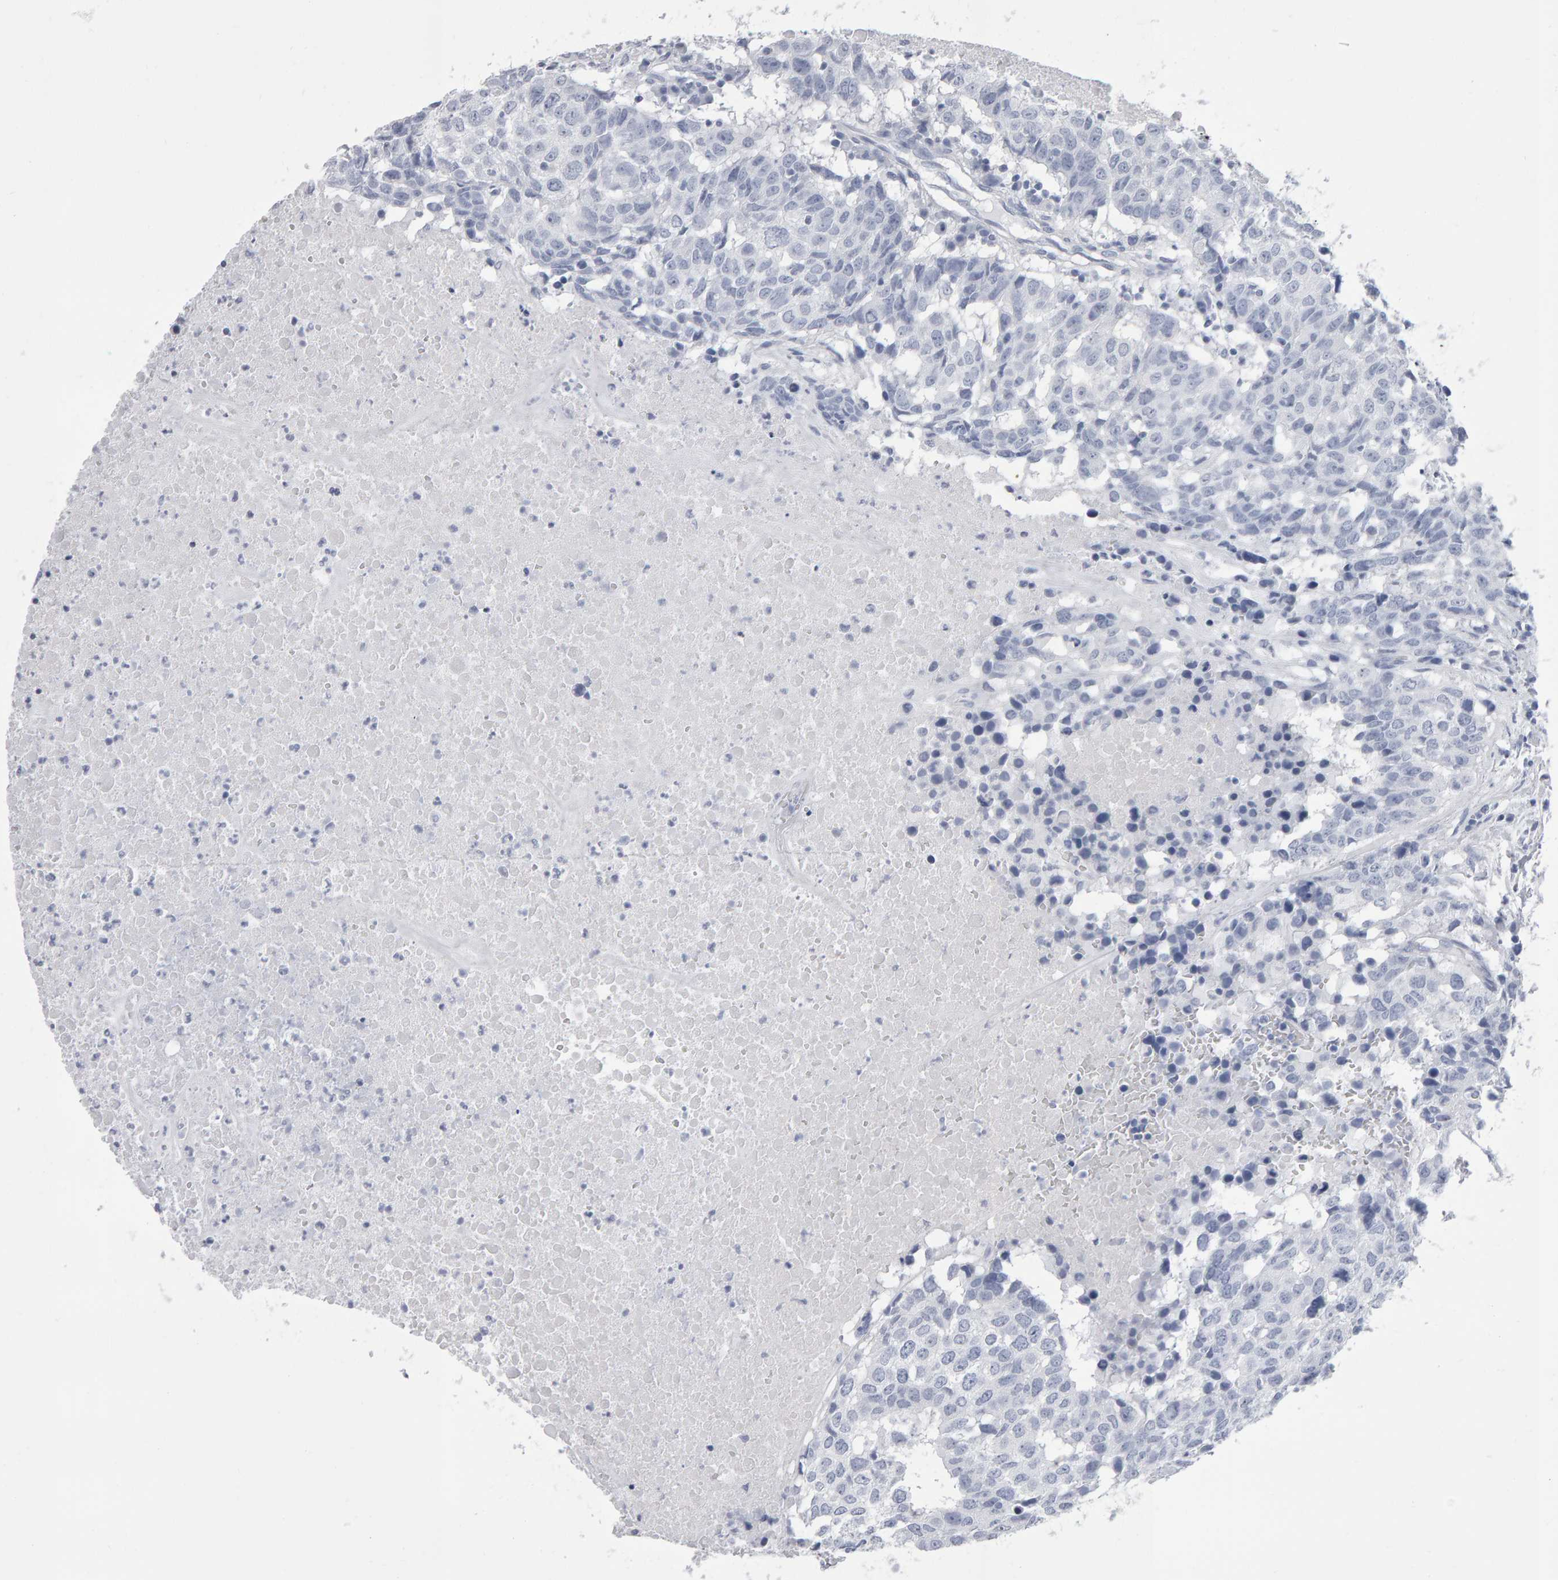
{"staining": {"intensity": "negative", "quantity": "none", "location": "none"}, "tissue": "head and neck cancer", "cell_type": "Tumor cells", "image_type": "cancer", "snomed": [{"axis": "morphology", "description": "Squamous cell carcinoma, NOS"}, {"axis": "topography", "description": "Head-Neck"}], "caption": "DAB immunohistochemical staining of head and neck cancer displays no significant positivity in tumor cells.", "gene": "NCDN", "patient": {"sex": "male", "age": 66}}